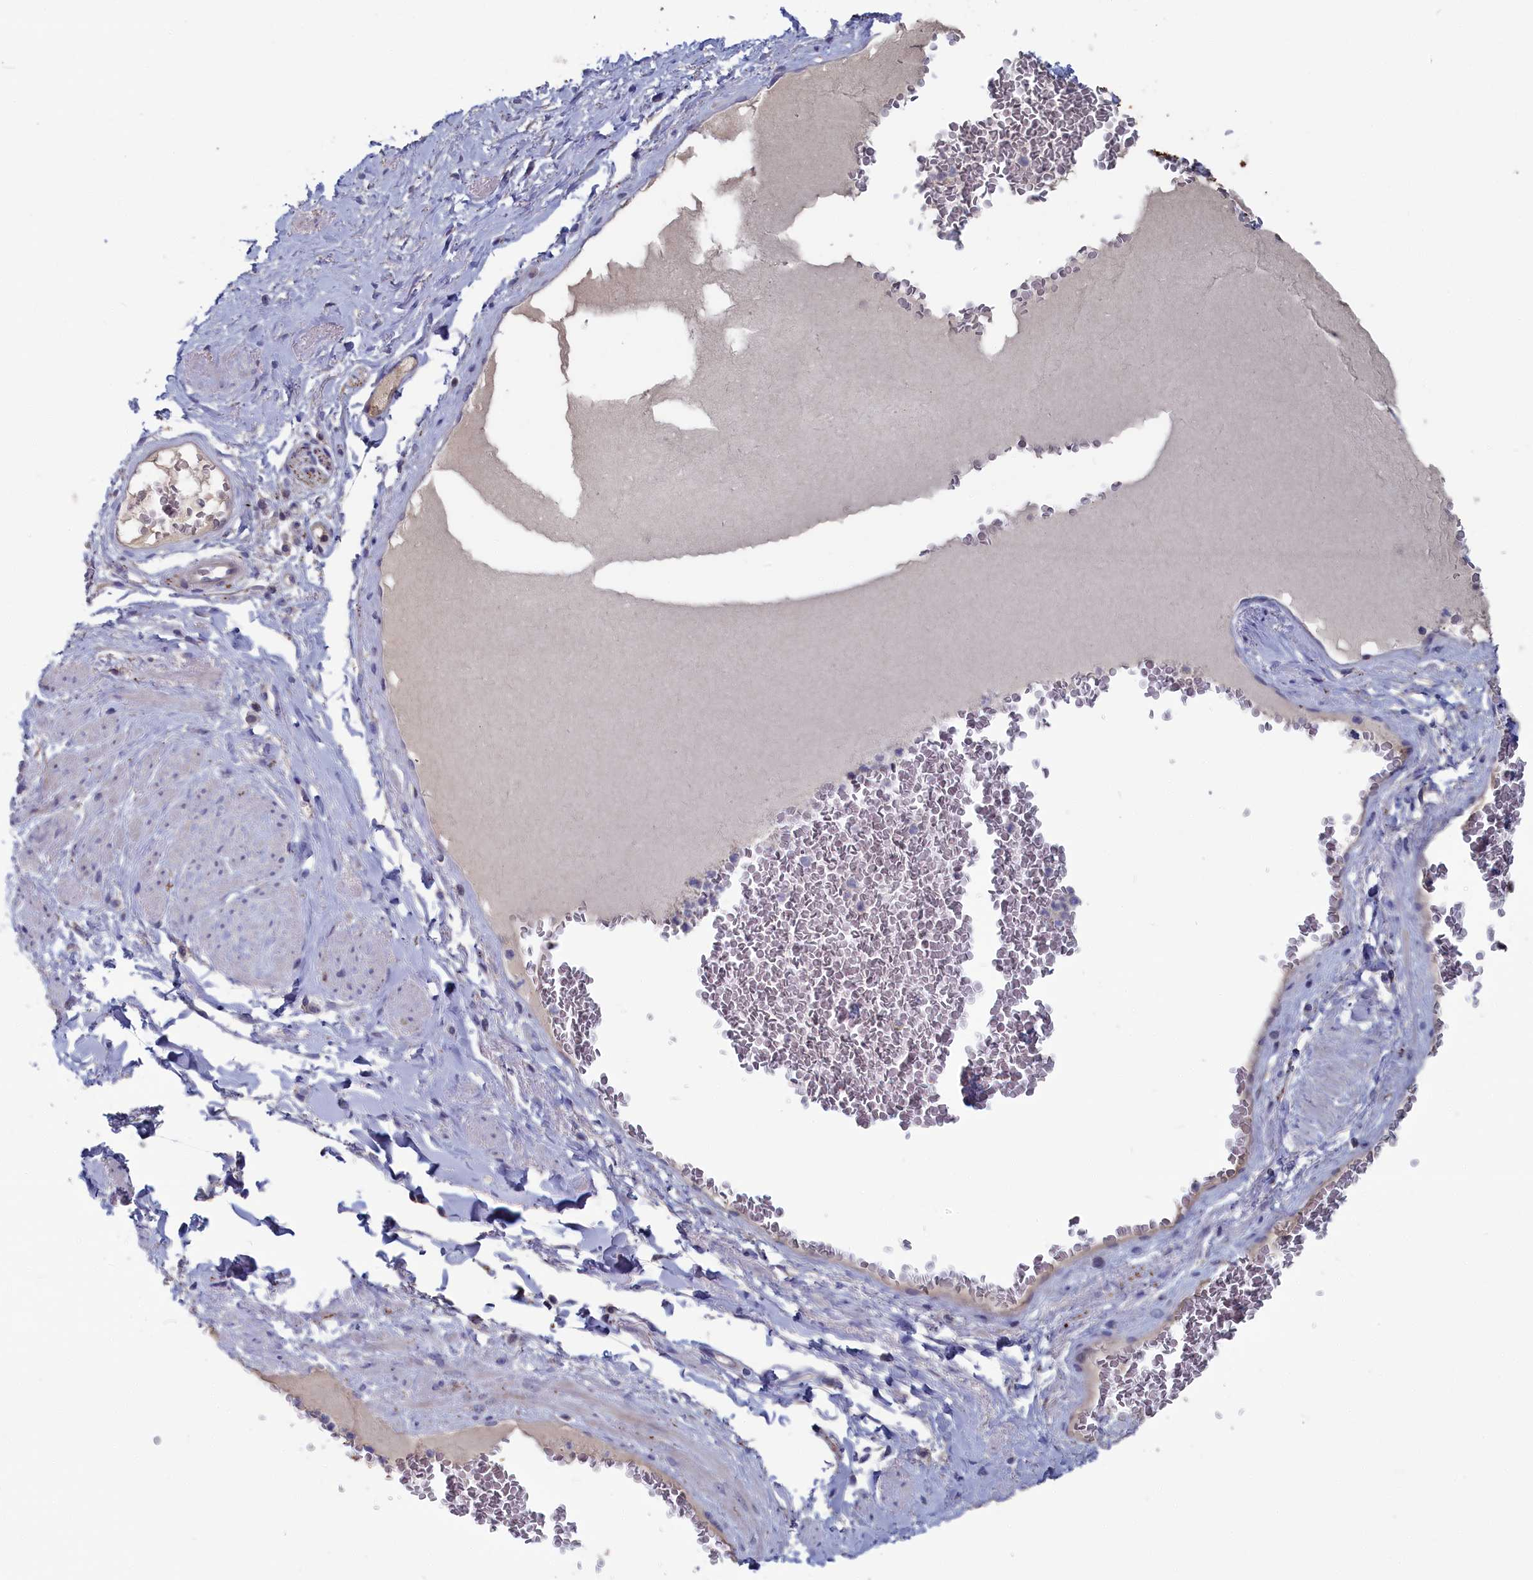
{"staining": {"intensity": "negative", "quantity": "none", "location": "none"}, "tissue": "soft tissue", "cell_type": "Fibroblasts", "image_type": "normal", "snomed": [{"axis": "morphology", "description": "Normal tissue, NOS"}, {"axis": "morphology", "description": "Adenocarcinoma, NOS"}, {"axis": "topography", "description": "Rectum"}, {"axis": "topography", "description": "Vagina"}, {"axis": "topography", "description": "Peripheral nerve tissue"}], "caption": "IHC of unremarkable soft tissue shows no expression in fibroblasts.", "gene": "CEND1", "patient": {"sex": "female", "age": 71}}